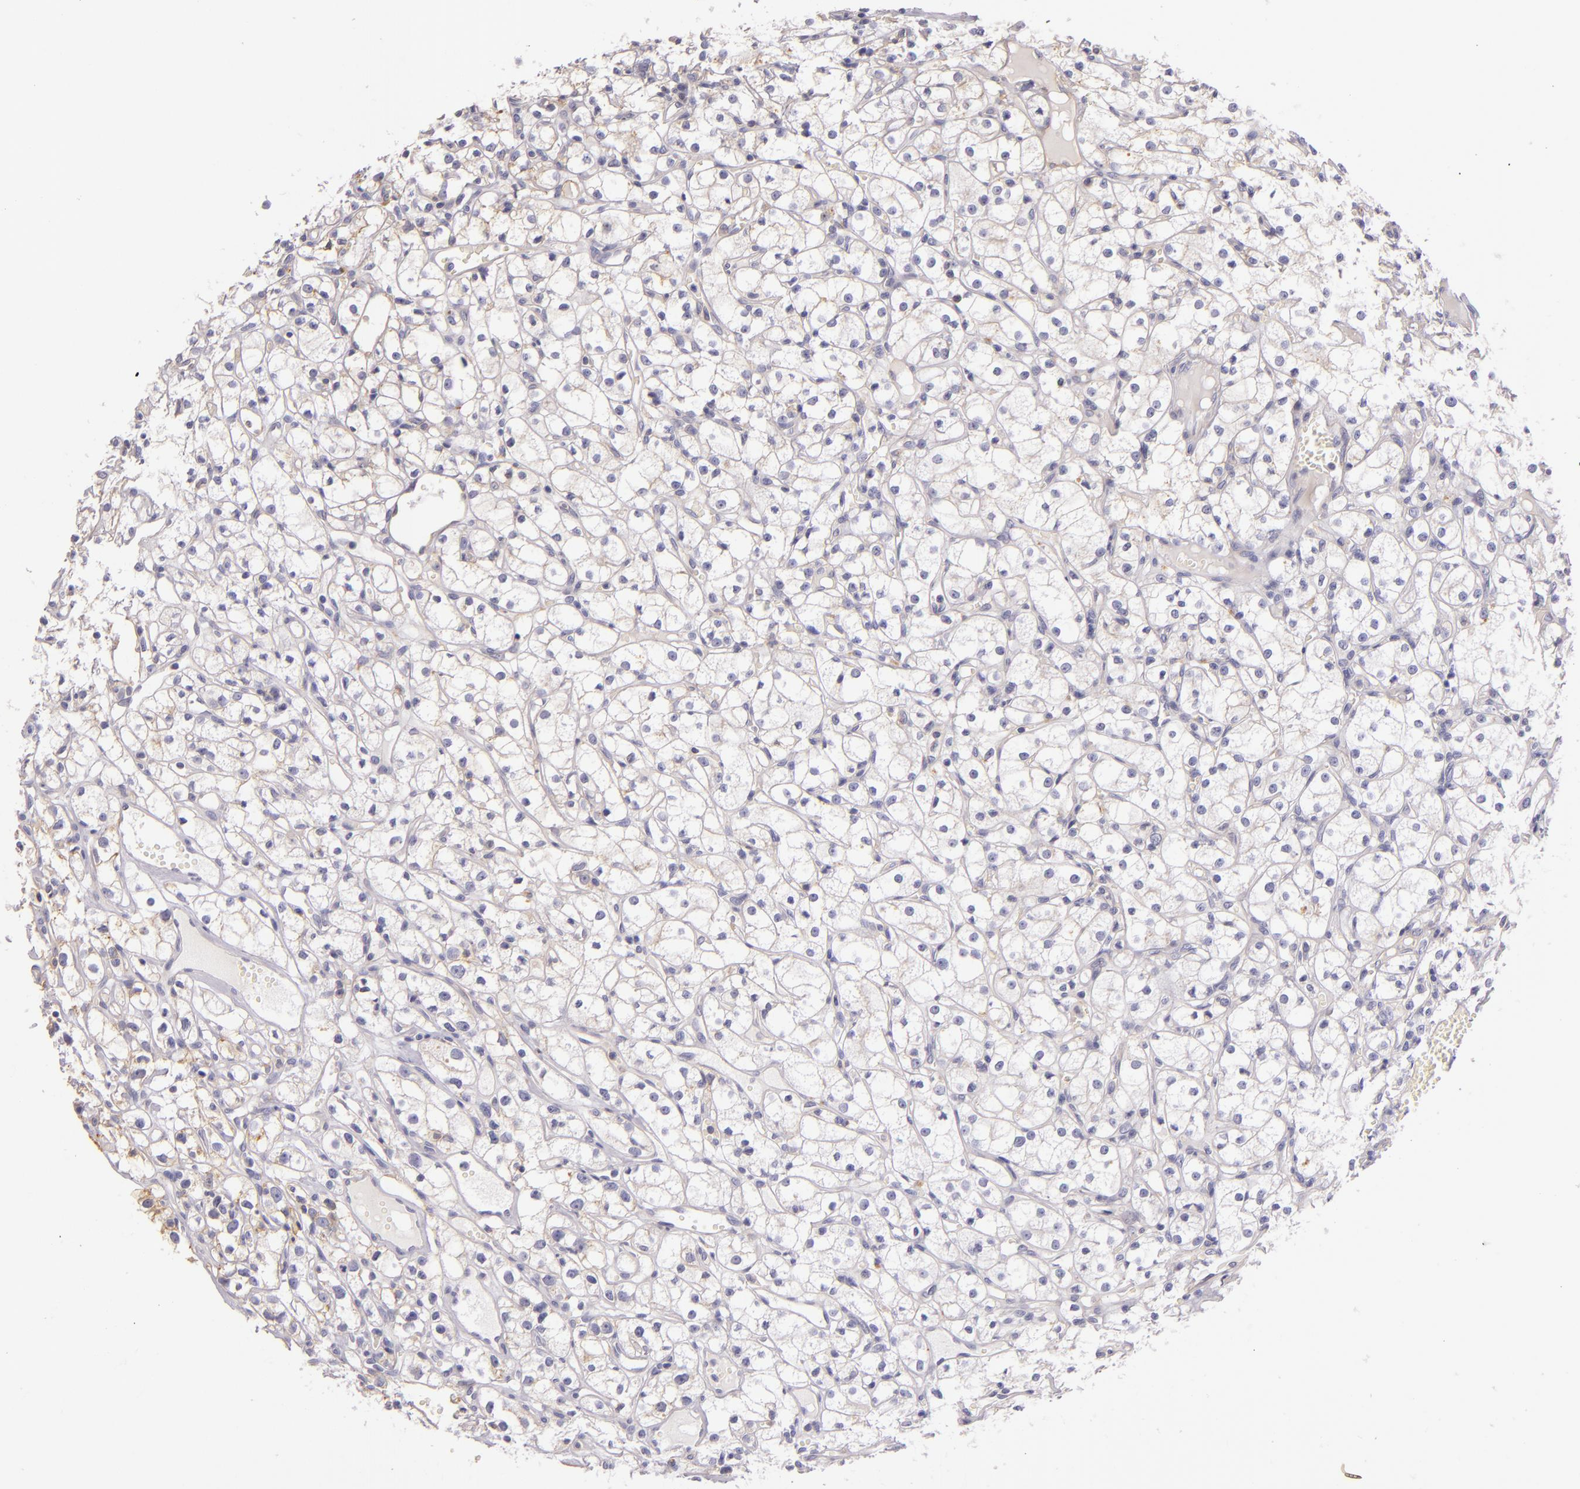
{"staining": {"intensity": "negative", "quantity": "none", "location": "none"}, "tissue": "renal cancer", "cell_type": "Tumor cells", "image_type": "cancer", "snomed": [{"axis": "morphology", "description": "Adenocarcinoma, NOS"}, {"axis": "topography", "description": "Kidney"}], "caption": "Adenocarcinoma (renal) was stained to show a protein in brown. There is no significant expression in tumor cells.", "gene": "CTSF", "patient": {"sex": "male", "age": 61}}